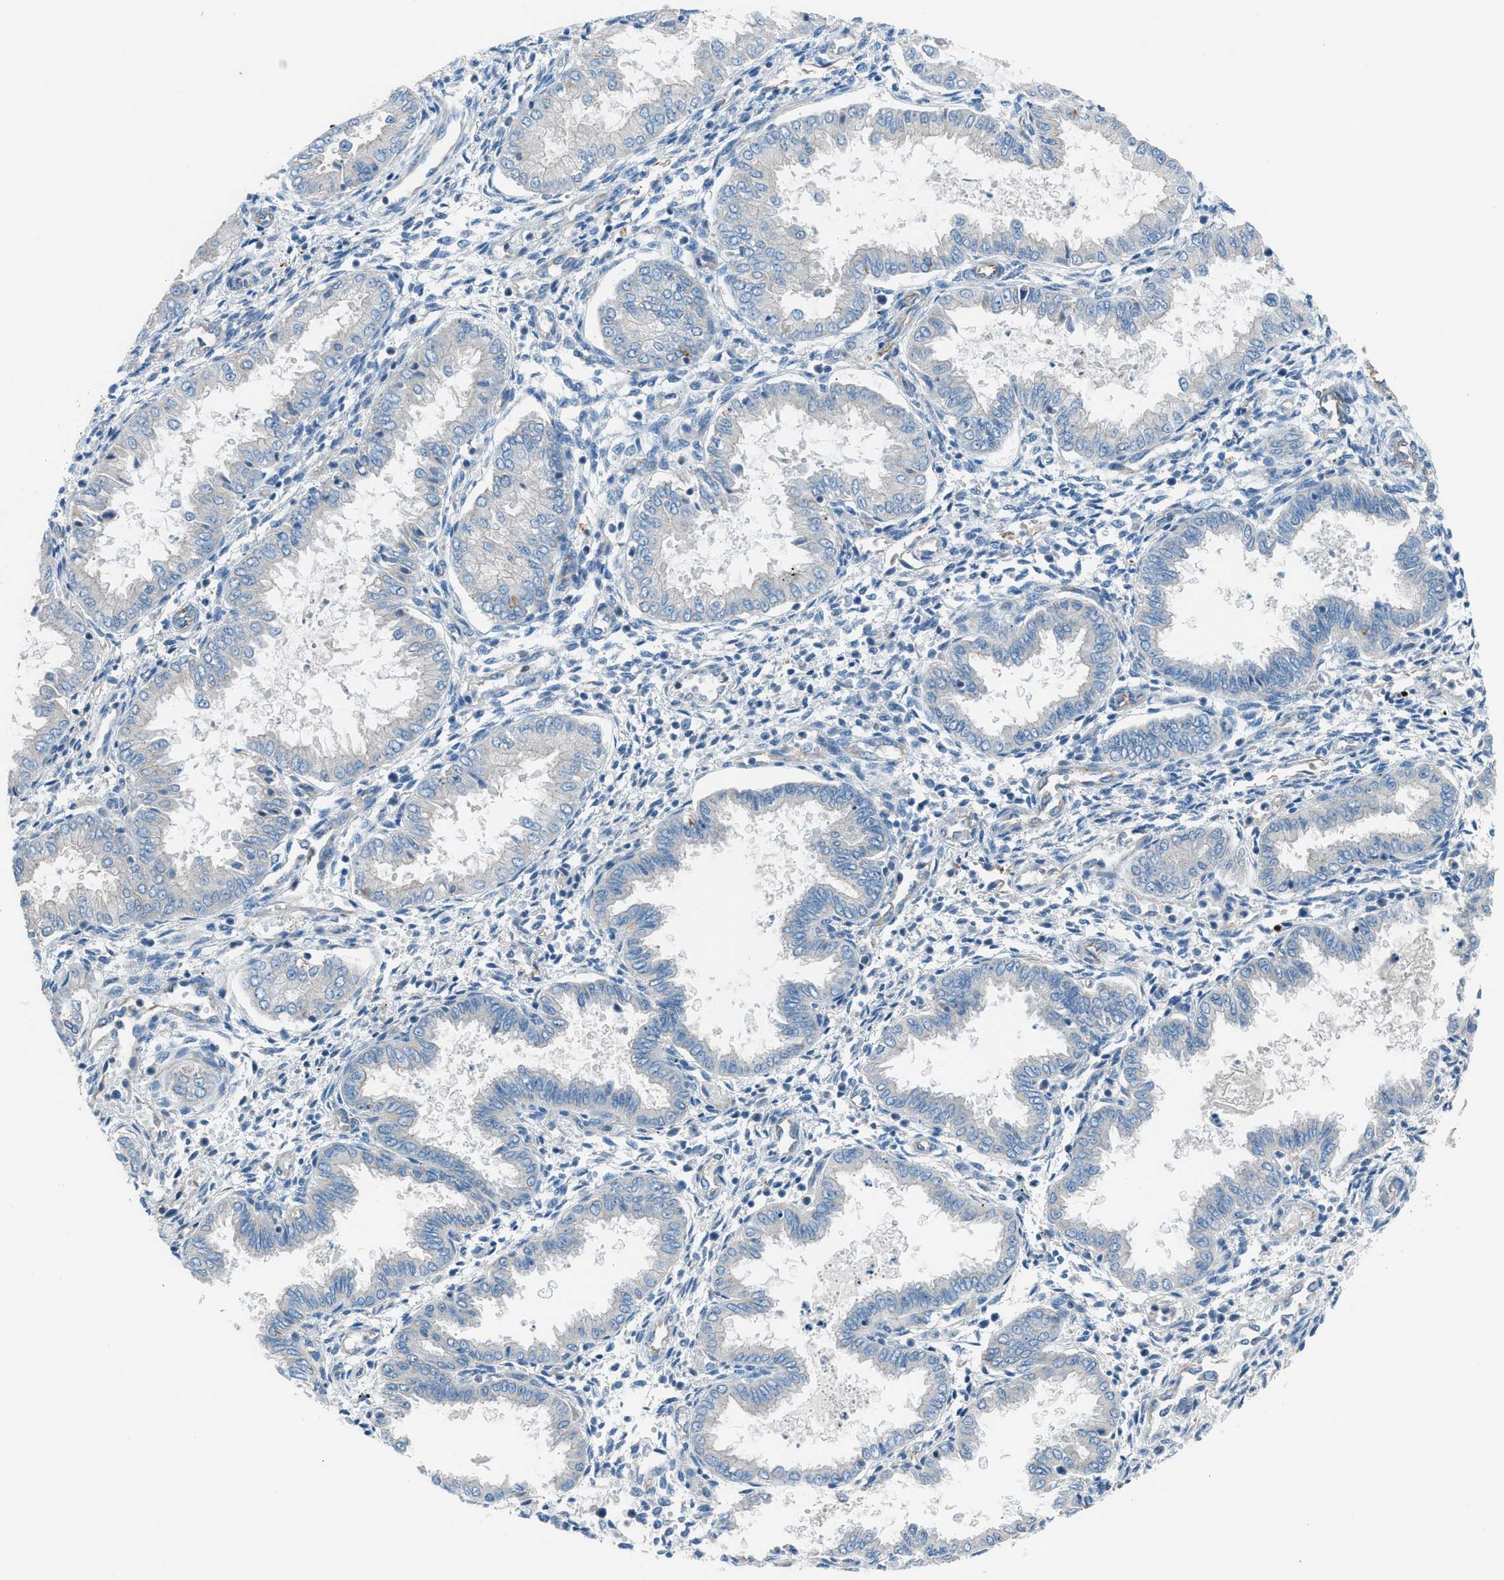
{"staining": {"intensity": "negative", "quantity": "none", "location": "none"}, "tissue": "endometrium", "cell_type": "Cells in endometrial stroma", "image_type": "normal", "snomed": [{"axis": "morphology", "description": "Normal tissue, NOS"}, {"axis": "topography", "description": "Endometrium"}], "caption": "DAB immunohistochemical staining of normal human endometrium displays no significant expression in cells in endometrial stroma.", "gene": "CABP7", "patient": {"sex": "female", "age": 33}}